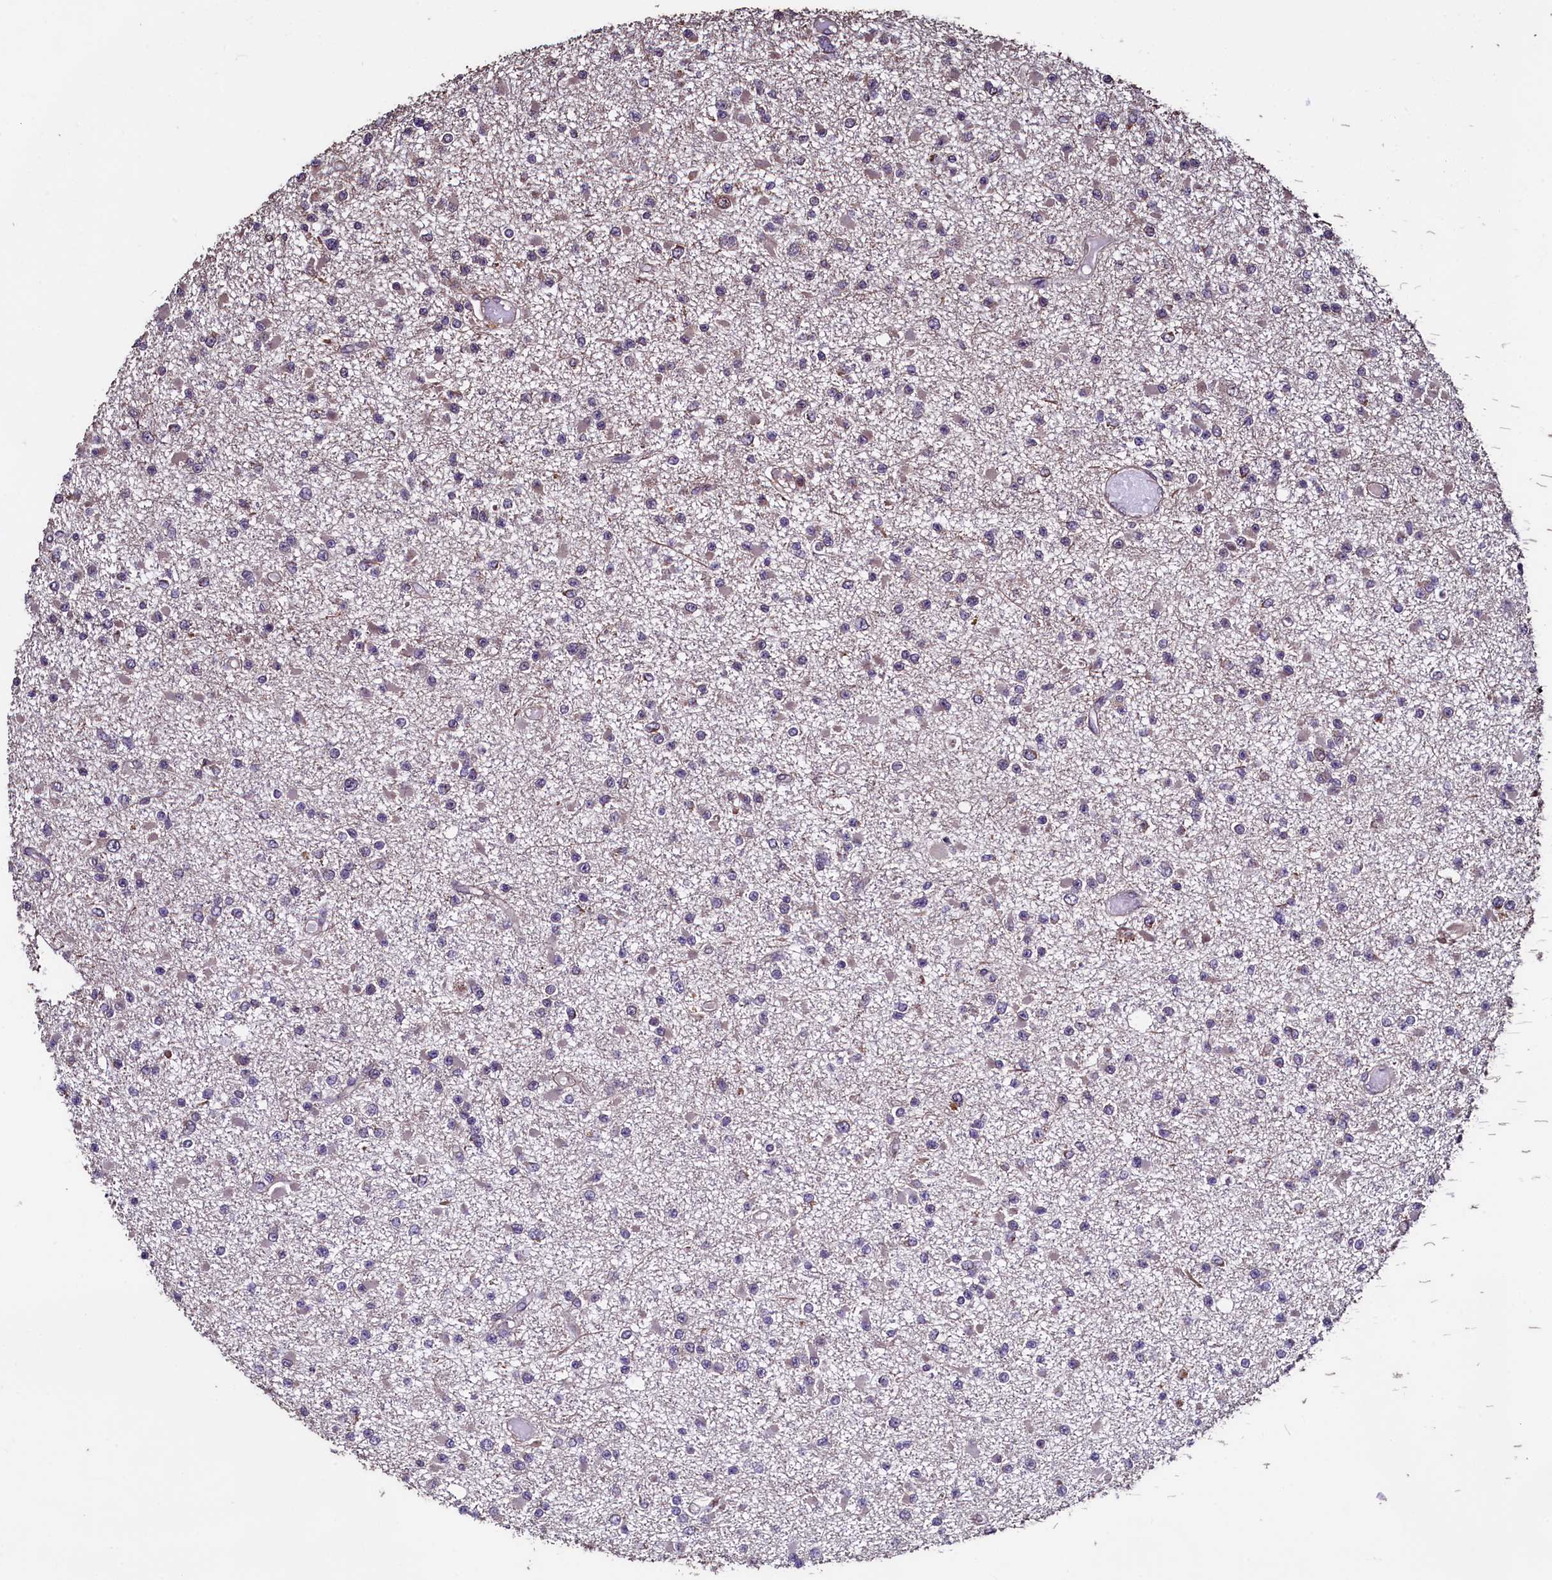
{"staining": {"intensity": "negative", "quantity": "none", "location": "none"}, "tissue": "glioma", "cell_type": "Tumor cells", "image_type": "cancer", "snomed": [{"axis": "morphology", "description": "Glioma, malignant, Low grade"}, {"axis": "topography", "description": "Brain"}], "caption": "Tumor cells show no significant protein expression in glioma.", "gene": "RBFA", "patient": {"sex": "female", "age": 22}}